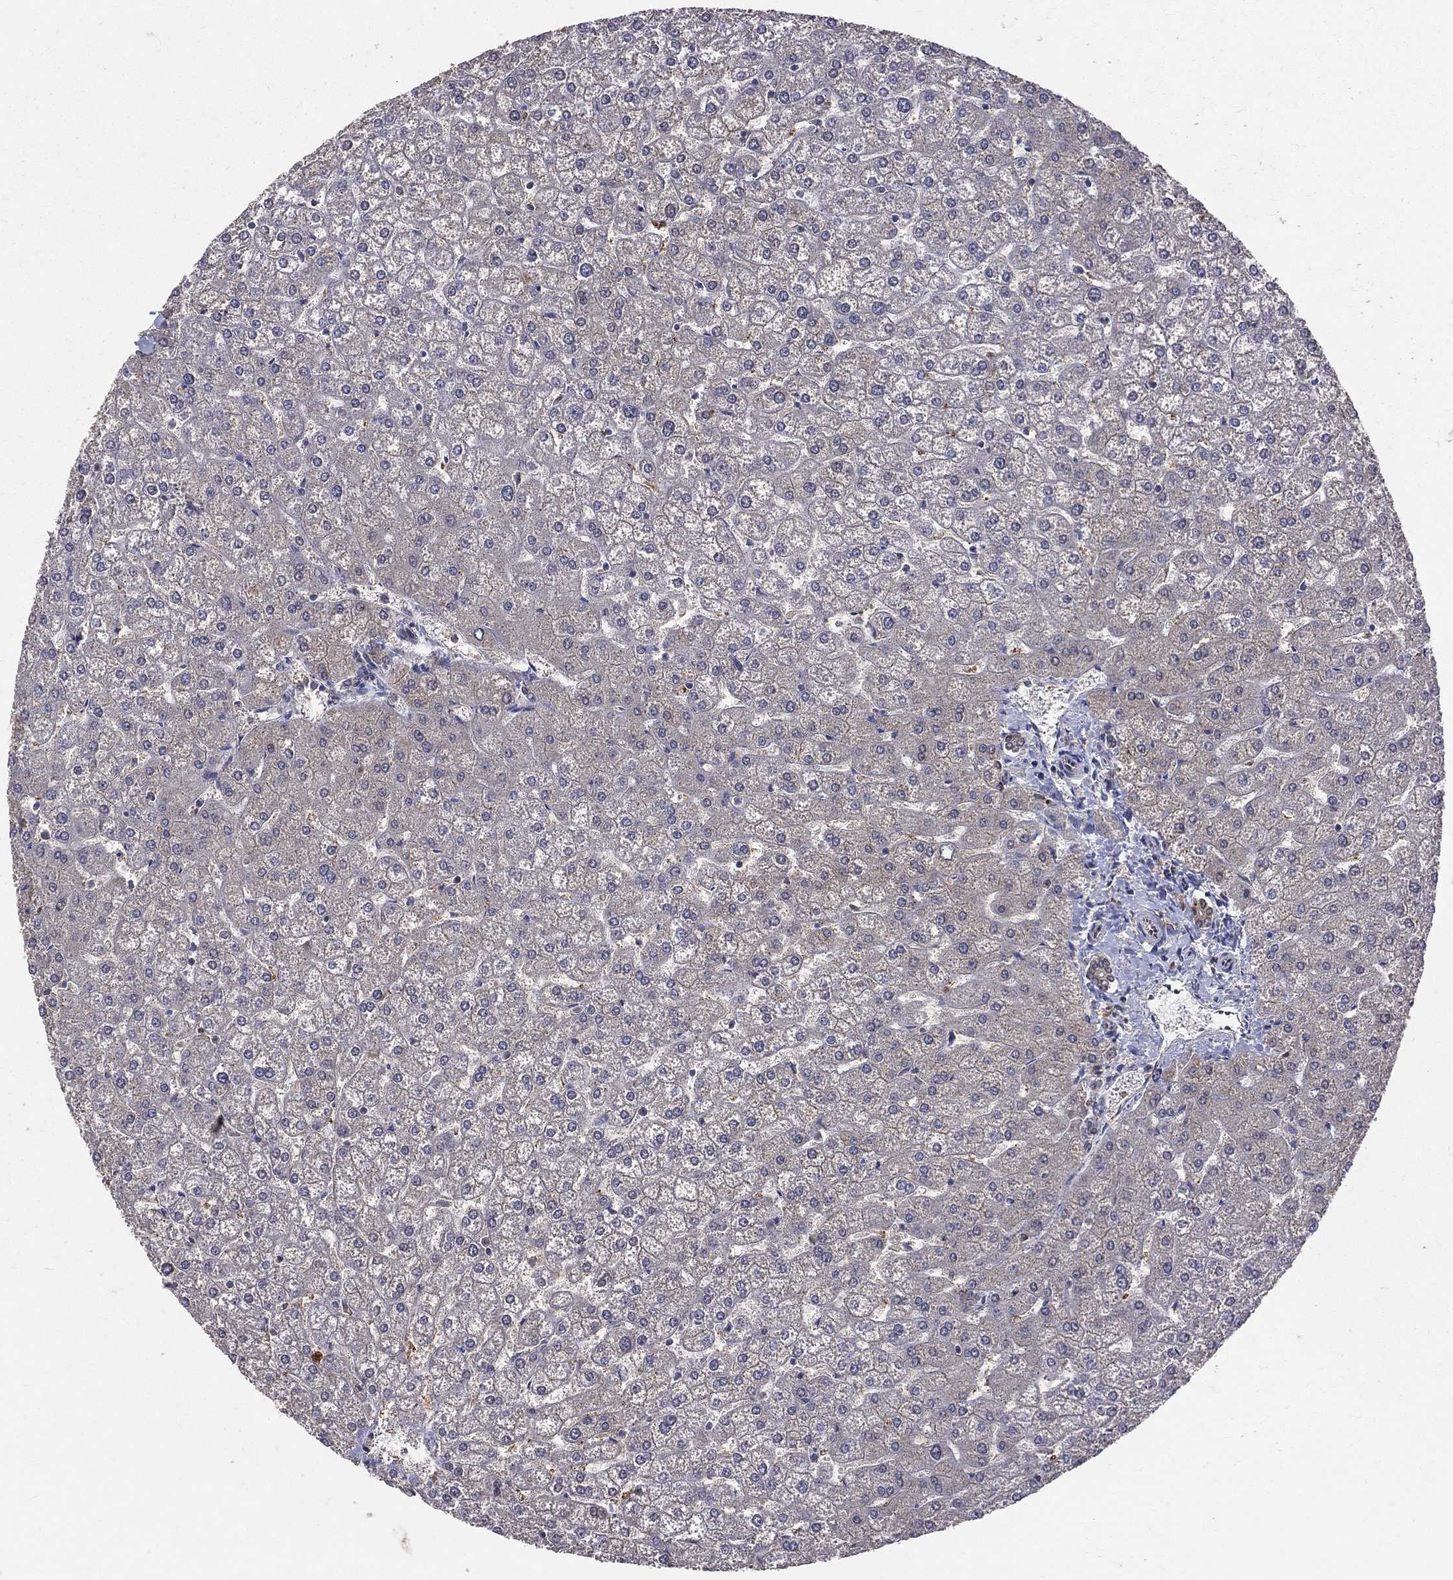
{"staining": {"intensity": "weak", "quantity": ">75%", "location": "cytoplasmic/membranous"}, "tissue": "liver", "cell_type": "Cholangiocytes", "image_type": "normal", "snomed": [{"axis": "morphology", "description": "Normal tissue, NOS"}, {"axis": "topography", "description": "Liver"}], "caption": "Immunohistochemical staining of unremarkable human liver shows >75% levels of weak cytoplasmic/membranous protein staining in about >75% of cholangiocytes.", "gene": "GMPR2", "patient": {"sex": "female", "age": 32}}